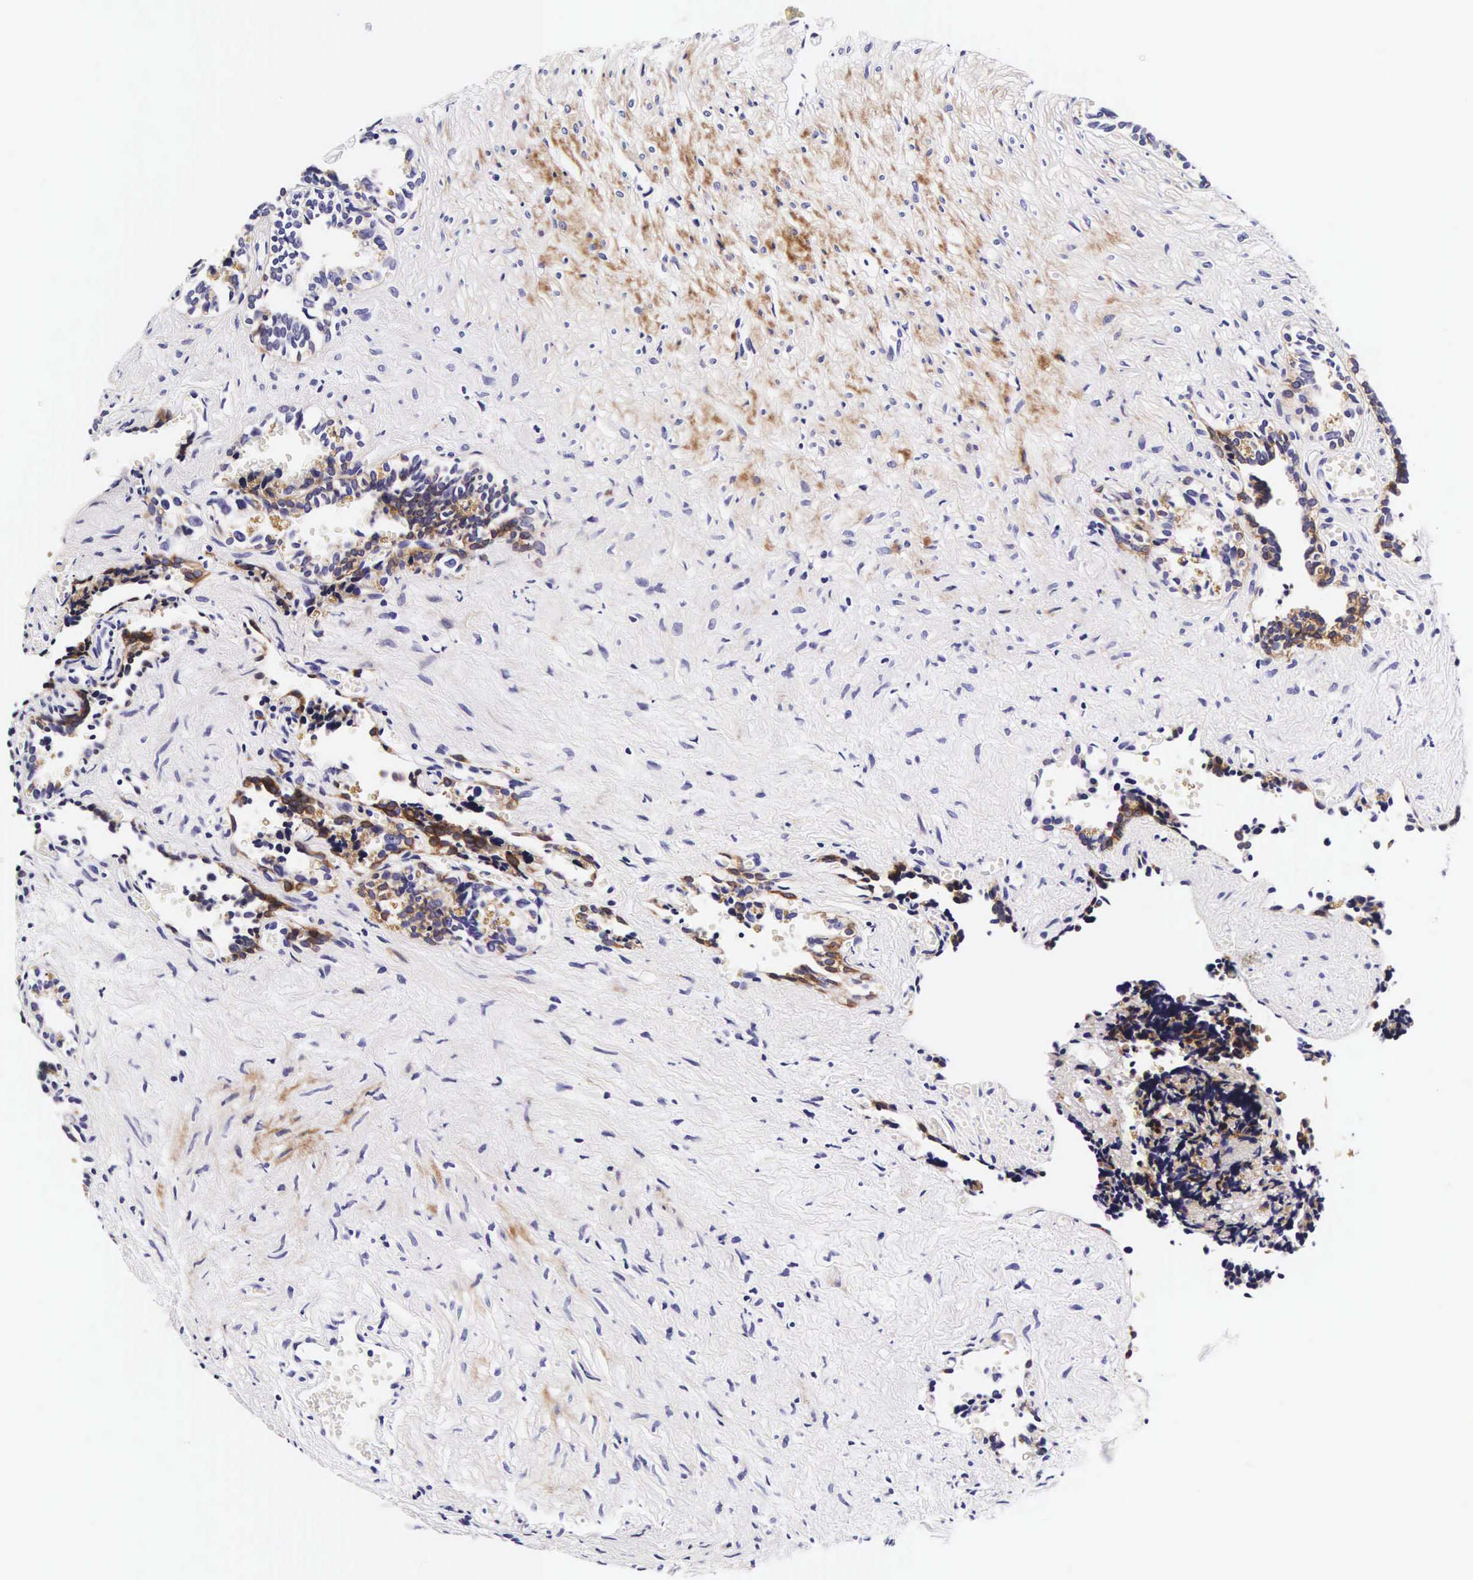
{"staining": {"intensity": "negative", "quantity": "none", "location": "none"}, "tissue": "seminal vesicle", "cell_type": "Glandular cells", "image_type": "normal", "snomed": [{"axis": "morphology", "description": "Normal tissue, NOS"}, {"axis": "topography", "description": "Seminal veicle"}], "caption": "This image is of benign seminal vesicle stained with immunohistochemistry to label a protein in brown with the nuclei are counter-stained blue. There is no staining in glandular cells.", "gene": "UPRT", "patient": {"sex": "male", "age": 60}}